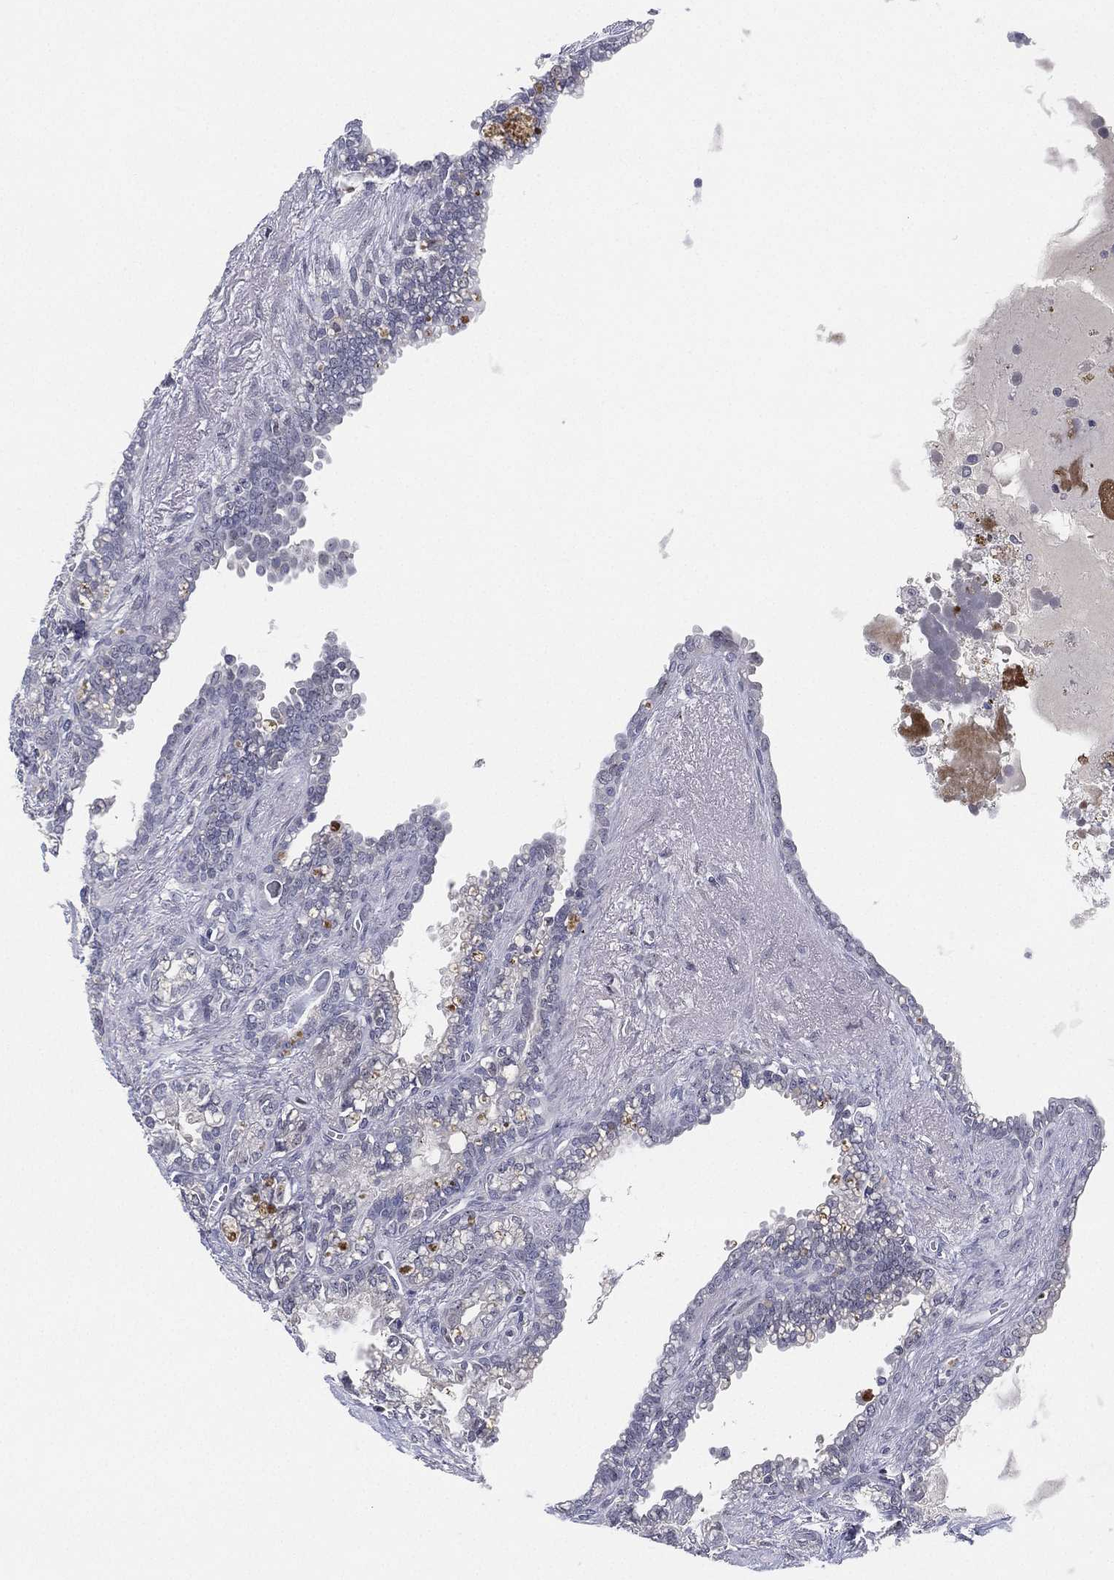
{"staining": {"intensity": "moderate", "quantity": "<25%", "location": "cytoplasmic/membranous"}, "tissue": "seminal vesicle", "cell_type": "Glandular cells", "image_type": "normal", "snomed": [{"axis": "morphology", "description": "Normal tissue, NOS"}, {"axis": "morphology", "description": "Urothelial carcinoma, NOS"}, {"axis": "topography", "description": "Urinary bladder"}, {"axis": "topography", "description": "Seminal veicle"}], "caption": "Moderate cytoplasmic/membranous protein positivity is appreciated in about <25% of glandular cells in seminal vesicle. (DAB IHC with brightfield microscopy, high magnification).", "gene": "MS4A8", "patient": {"sex": "male", "age": 76}}